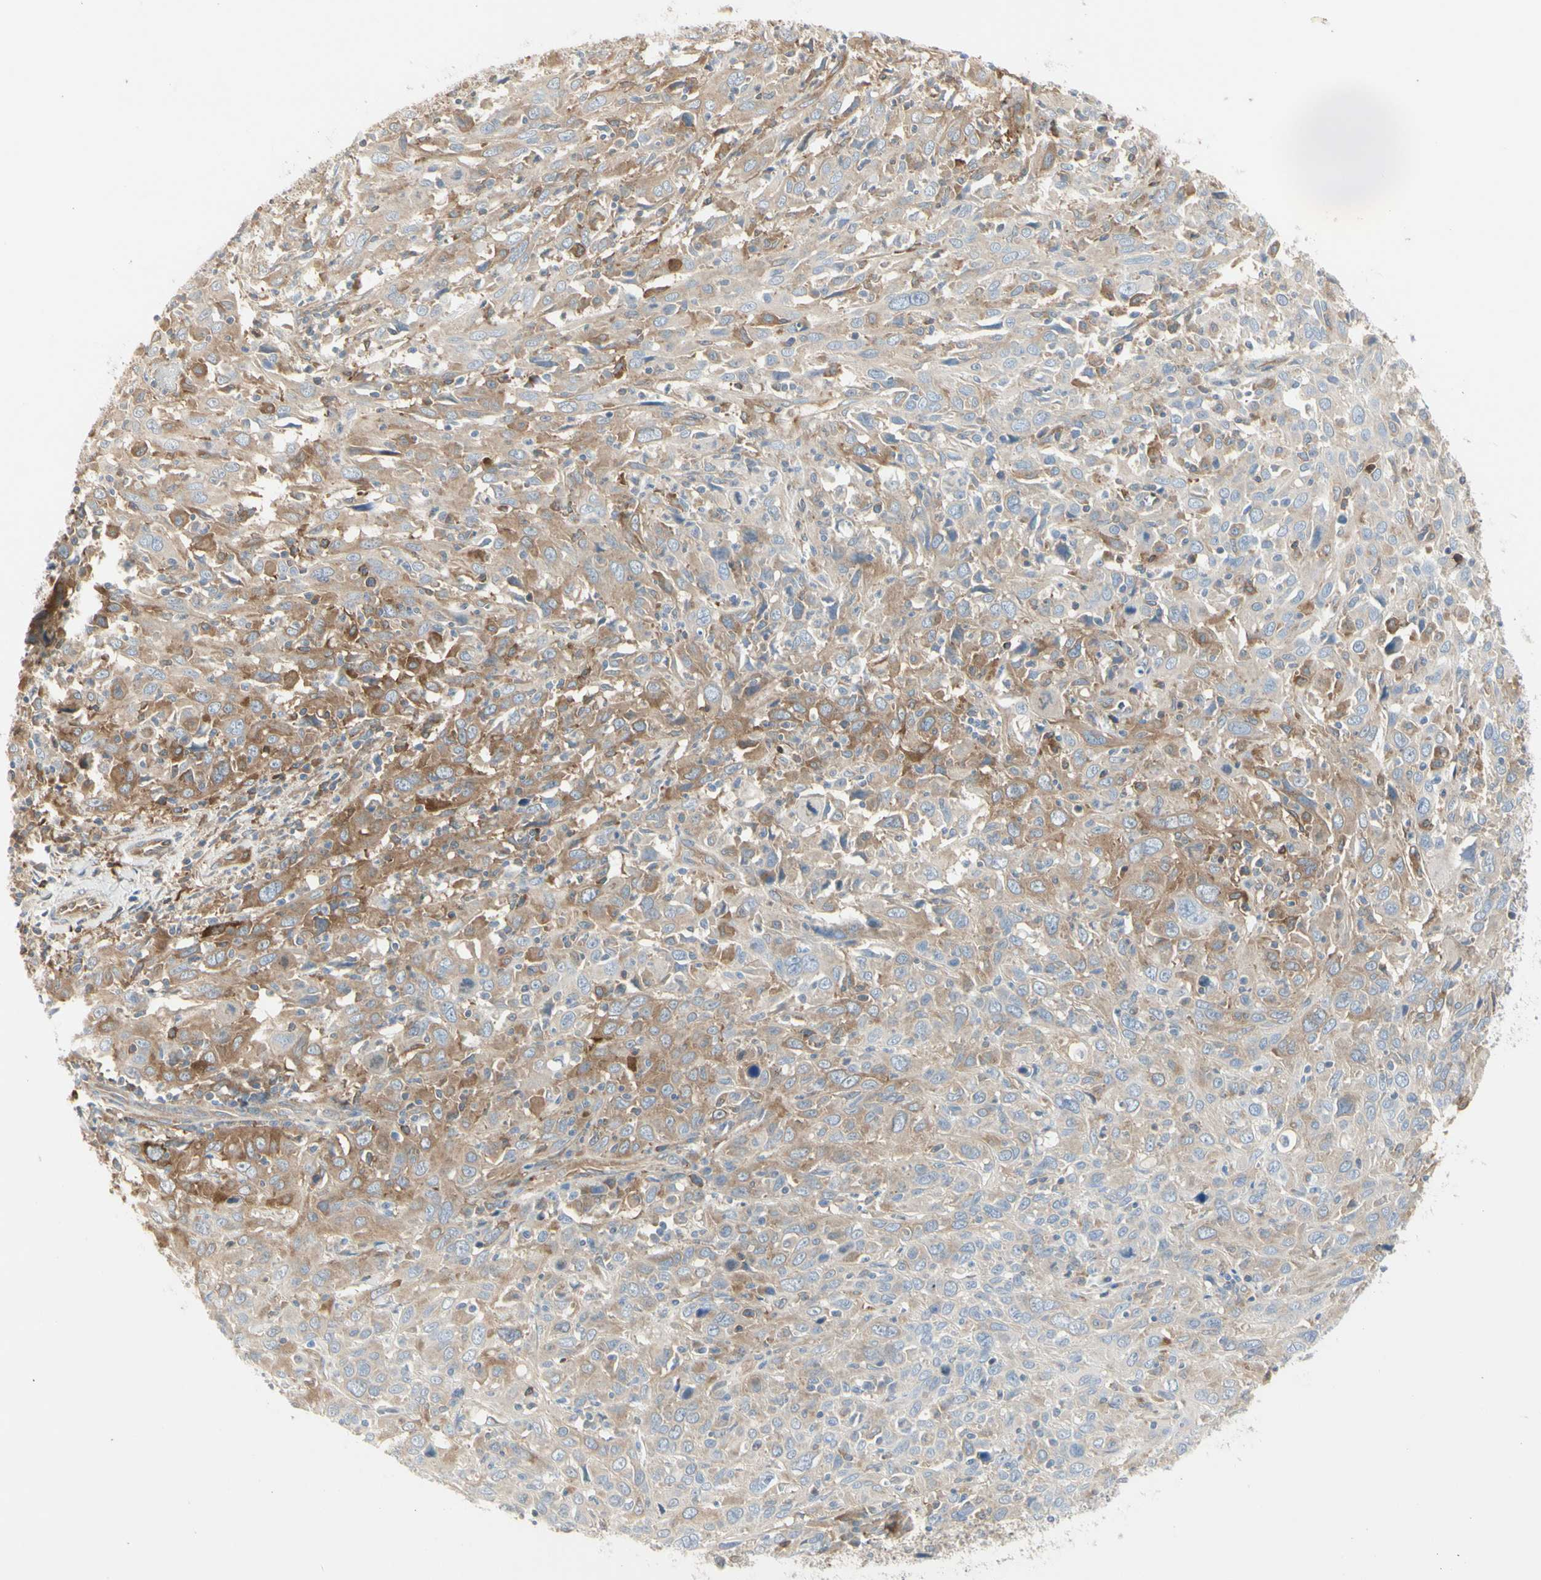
{"staining": {"intensity": "moderate", "quantity": ">75%", "location": "cytoplasmic/membranous"}, "tissue": "cervical cancer", "cell_type": "Tumor cells", "image_type": "cancer", "snomed": [{"axis": "morphology", "description": "Squamous cell carcinoma, NOS"}, {"axis": "topography", "description": "Cervix"}], "caption": "The micrograph reveals a brown stain indicating the presence of a protein in the cytoplasmic/membranous of tumor cells in cervical cancer. The staining is performed using DAB (3,3'-diaminobenzidine) brown chromogen to label protein expression. The nuclei are counter-stained blue using hematoxylin.", "gene": "NFKB2", "patient": {"sex": "female", "age": 46}}